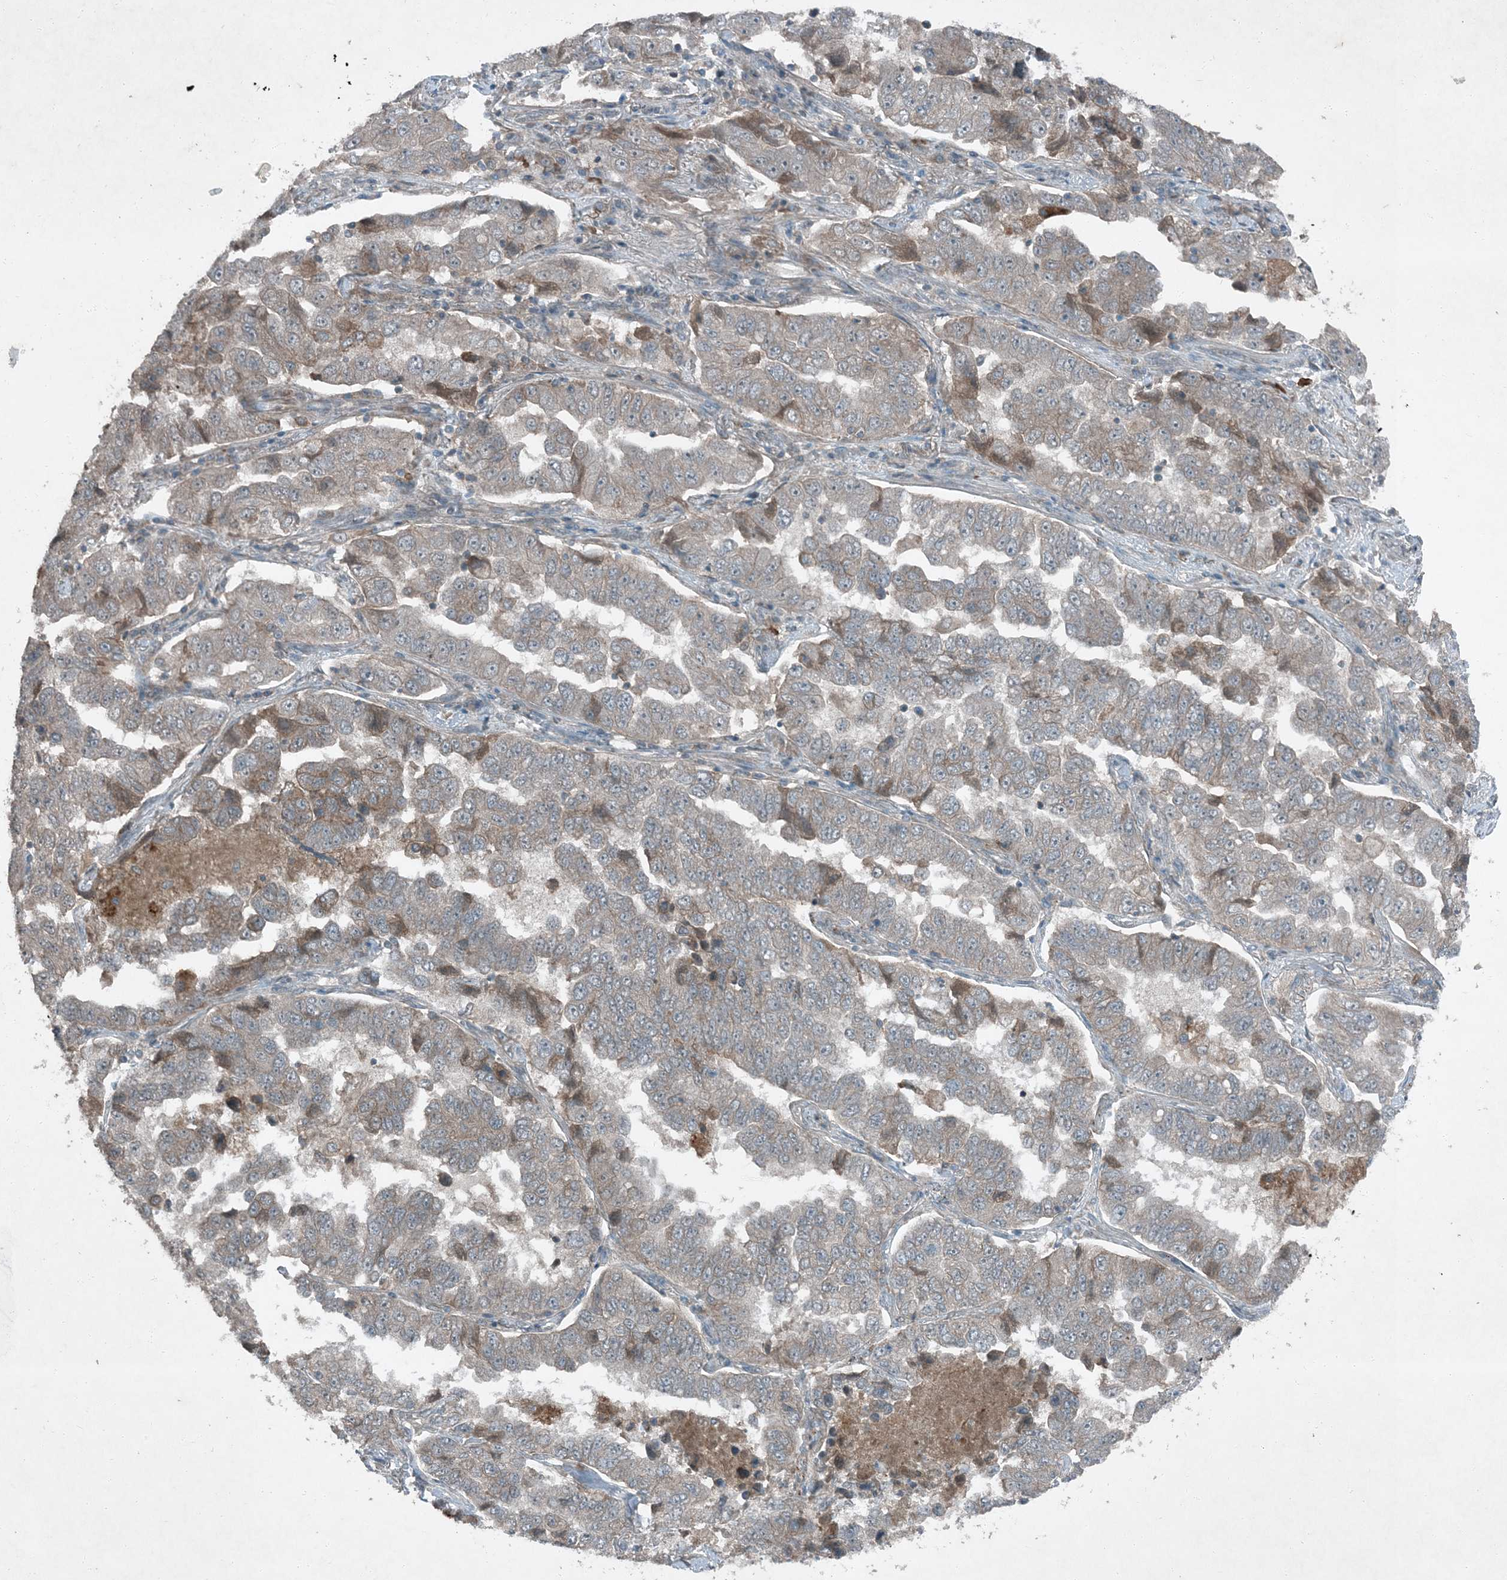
{"staining": {"intensity": "weak", "quantity": "25%-75%", "location": "cytoplasmic/membranous"}, "tissue": "lung cancer", "cell_type": "Tumor cells", "image_type": "cancer", "snomed": [{"axis": "morphology", "description": "Adenocarcinoma, NOS"}, {"axis": "topography", "description": "Lung"}], "caption": "Immunohistochemical staining of human adenocarcinoma (lung) reveals low levels of weak cytoplasmic/membranous expression in about 25%-75% of tumor cells.", "gene": "MDN1", "patient": {"sex": "female", "age": 51}}